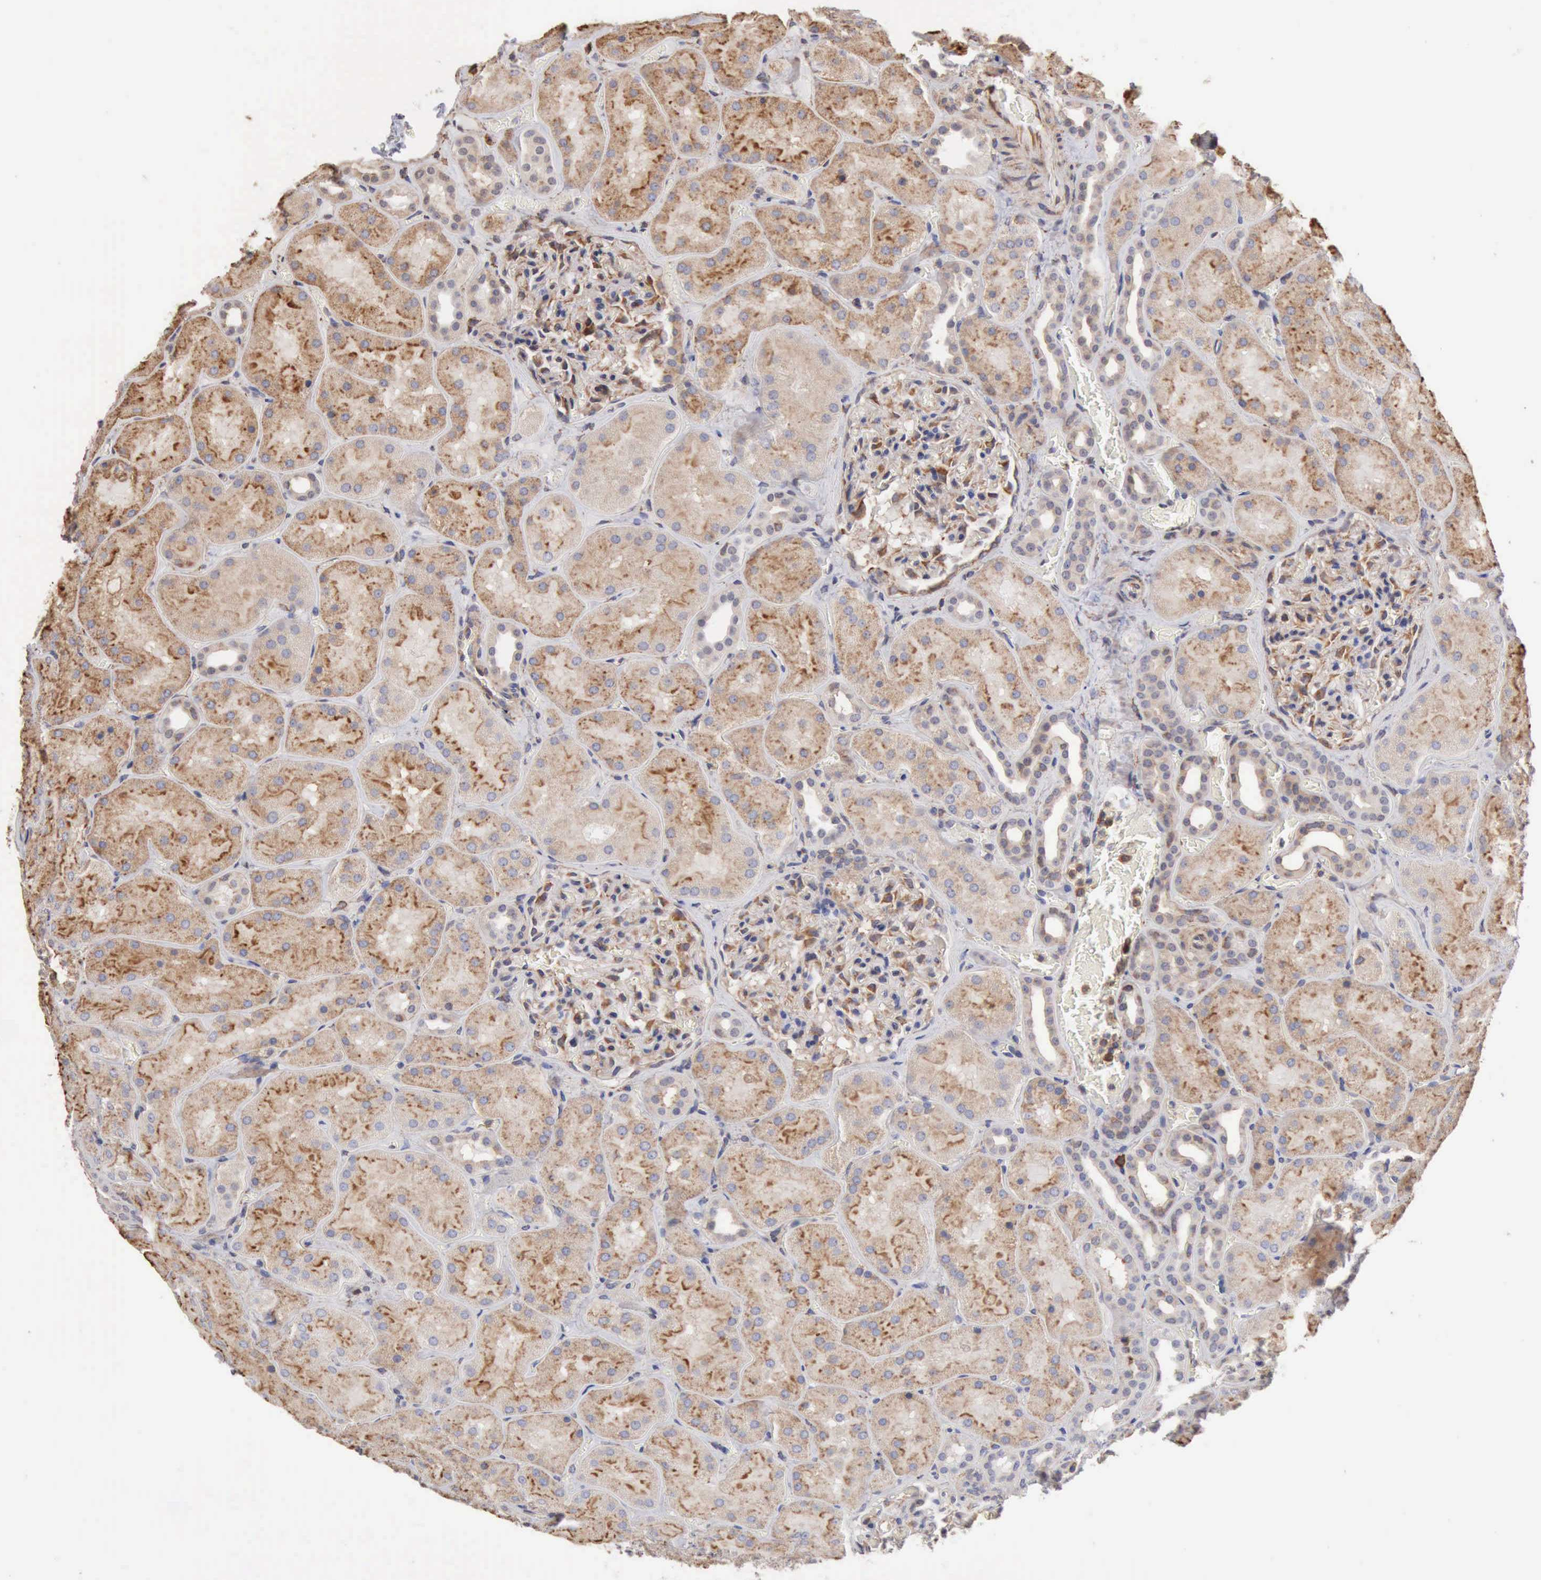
{"staining": {"intensity": "negative", "quantity": "none", "location": "none"}, "tissue": "kidney", "cell_type": "Cells in glomeruli", "image_type": "normal", "snomed": [{"axis": "morphology", "description": "Normal tissue, NOS"}, {"axis": "topography", "description": "Kidney"}], "caption": "DAB immunohistochemical staining of normal human kidney shows no significant staining in cells in glomeruli.", "gene": "GPR101", "patient": {"sex": "male", "age": 28}}